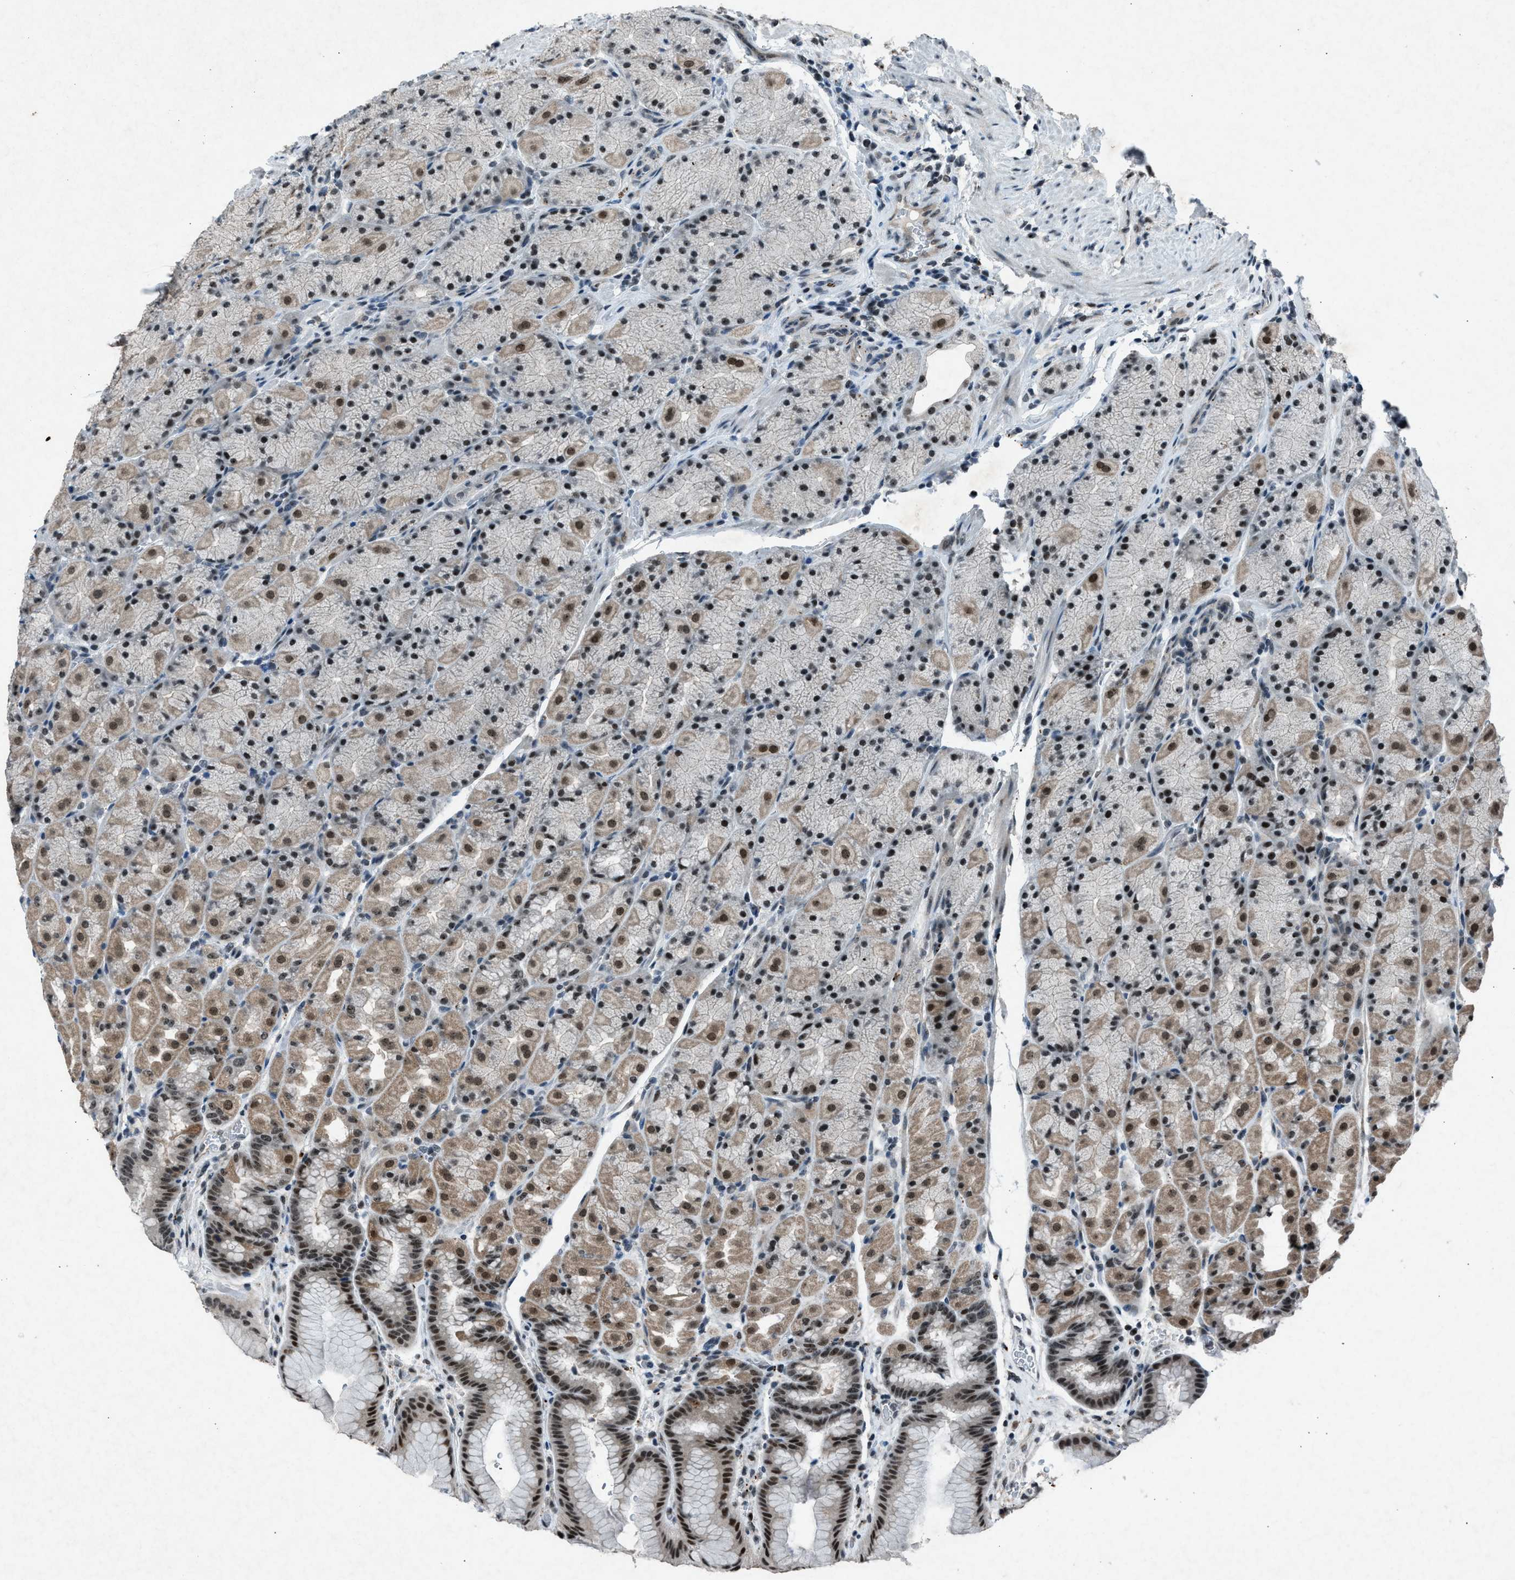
{"staining": {"intensity": "moderate", "quantity": ">75%", "location": "cytoplasmic/membranous,nuclear"}, "tissue": "stomach", "cell_type": "Glandular cells", "image_type": "normal", "snomed": [{"axis": "morphology", "description": "Normal tissue, NOS"}, {"axis": "morphology", "description": "Carcinoid, malignant, NOS"}, {"axis": "topography", "description": "Stomach, upper"}], "caption": "A histopathology image of human stomach stained for a protein exhibits moderate cytoplasmic/membranous,nuclear brown staining in glandular cells.", "gene": "ADCY1", "patient": {"sex": "male", "age": 39}}